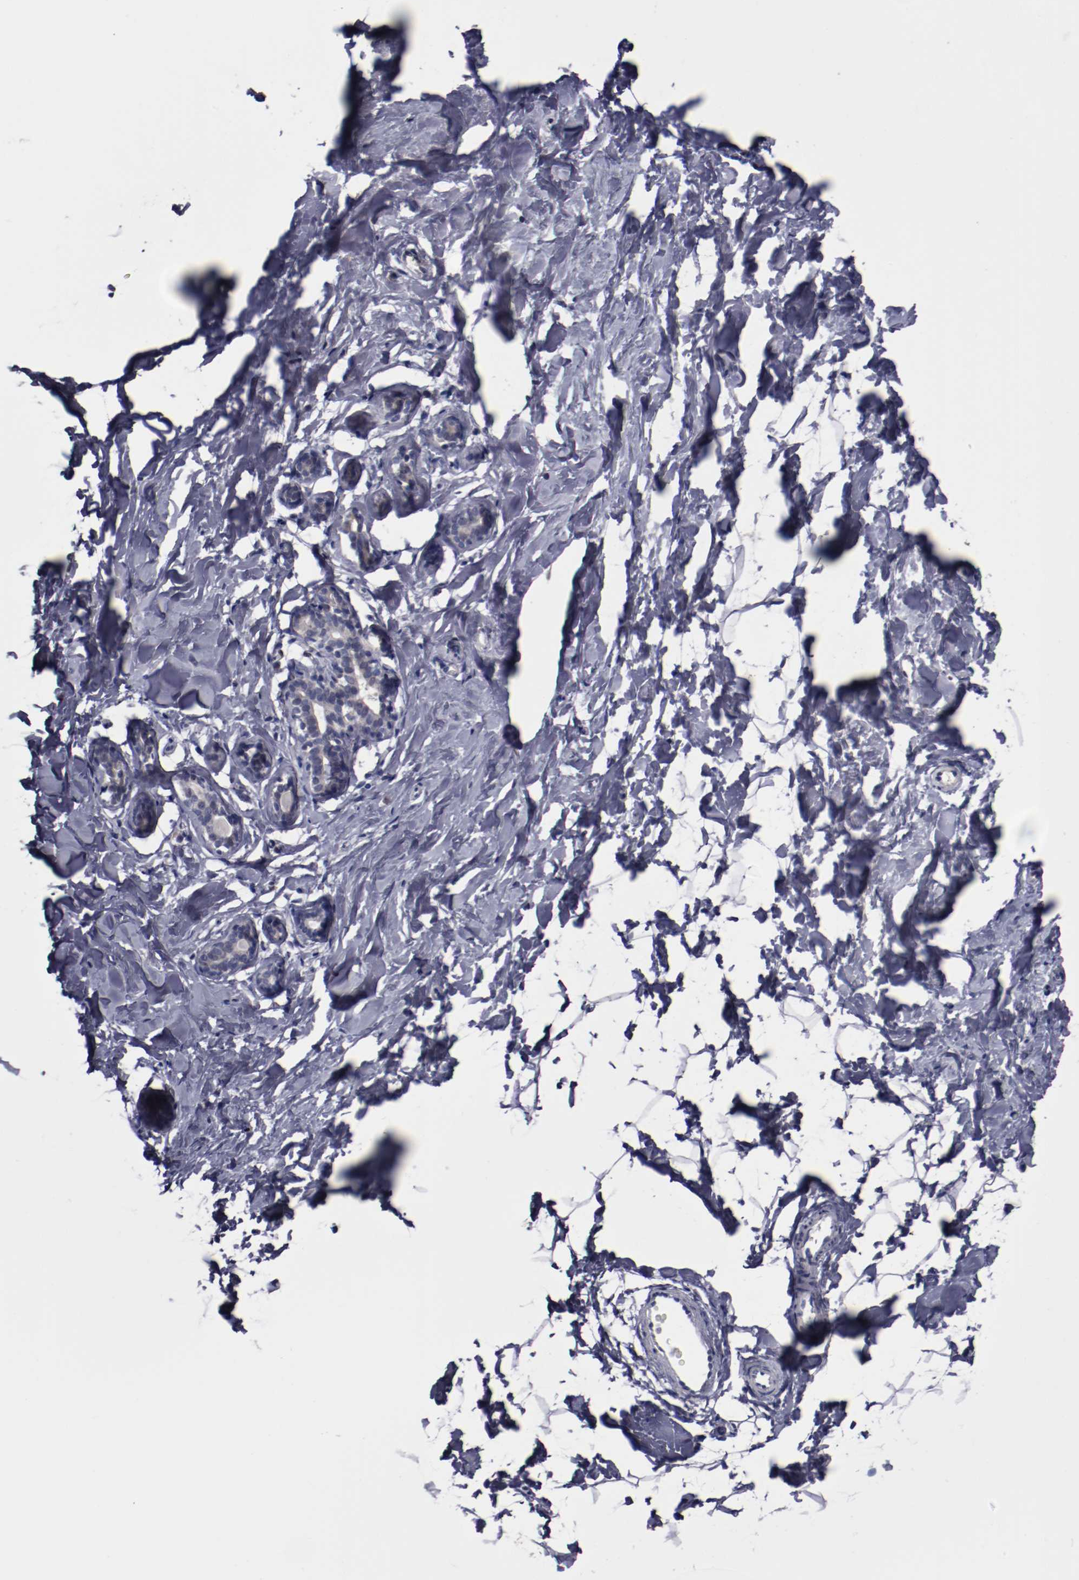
{"staining": {"intensity": "negative", "quantity": "none", "location": "none"}, "tissue": "breast", "cell_type": "Adipocytes", "image_type": "normal", "snomed": [{"axis": "morphology", "description": "Normal tissue, NOS"}, {"axis": "topography", "description": "Breast"}], "caption": "Image shows no significant protein staining in adipocytes of normal breast. (Immunohistochemistry (ihc), brightfield microscopy, high magnification).", "gene": "FAM81A", "patient": {"sex": "female", "age": 23}}